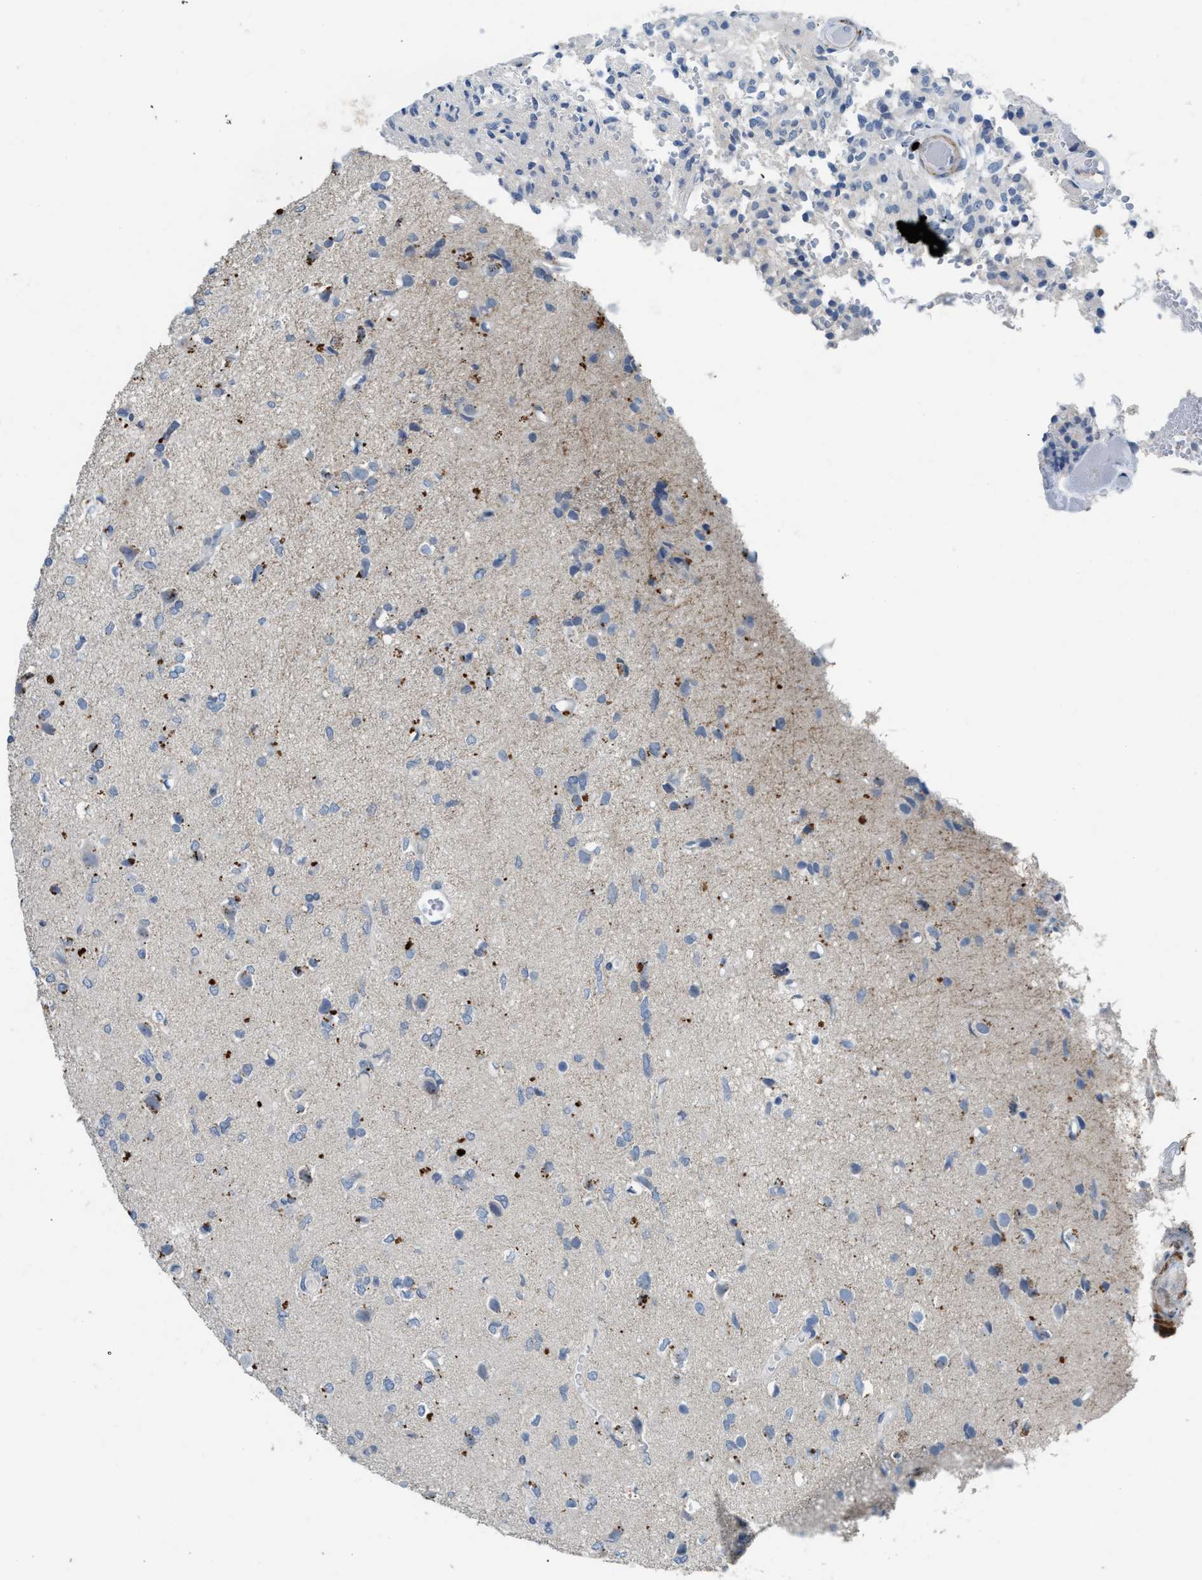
{"staining": {"intensity": "negative", "quantity": "none", "location": "none"}, "tissue": "glioma", "cell_type": "Tumor cells", "image_type": "cancer", "snomed": [{"axis": "morphology", "description": "Glioma, malignant, High grade"}, {"axis": "topography", "description": "Brain"}], "caption": "The image displays no significant staining in tumor cells of high-grade glioma (malignant).", "gene": "SLC5A5", "patient": {"sex": "female", "age": 59}}